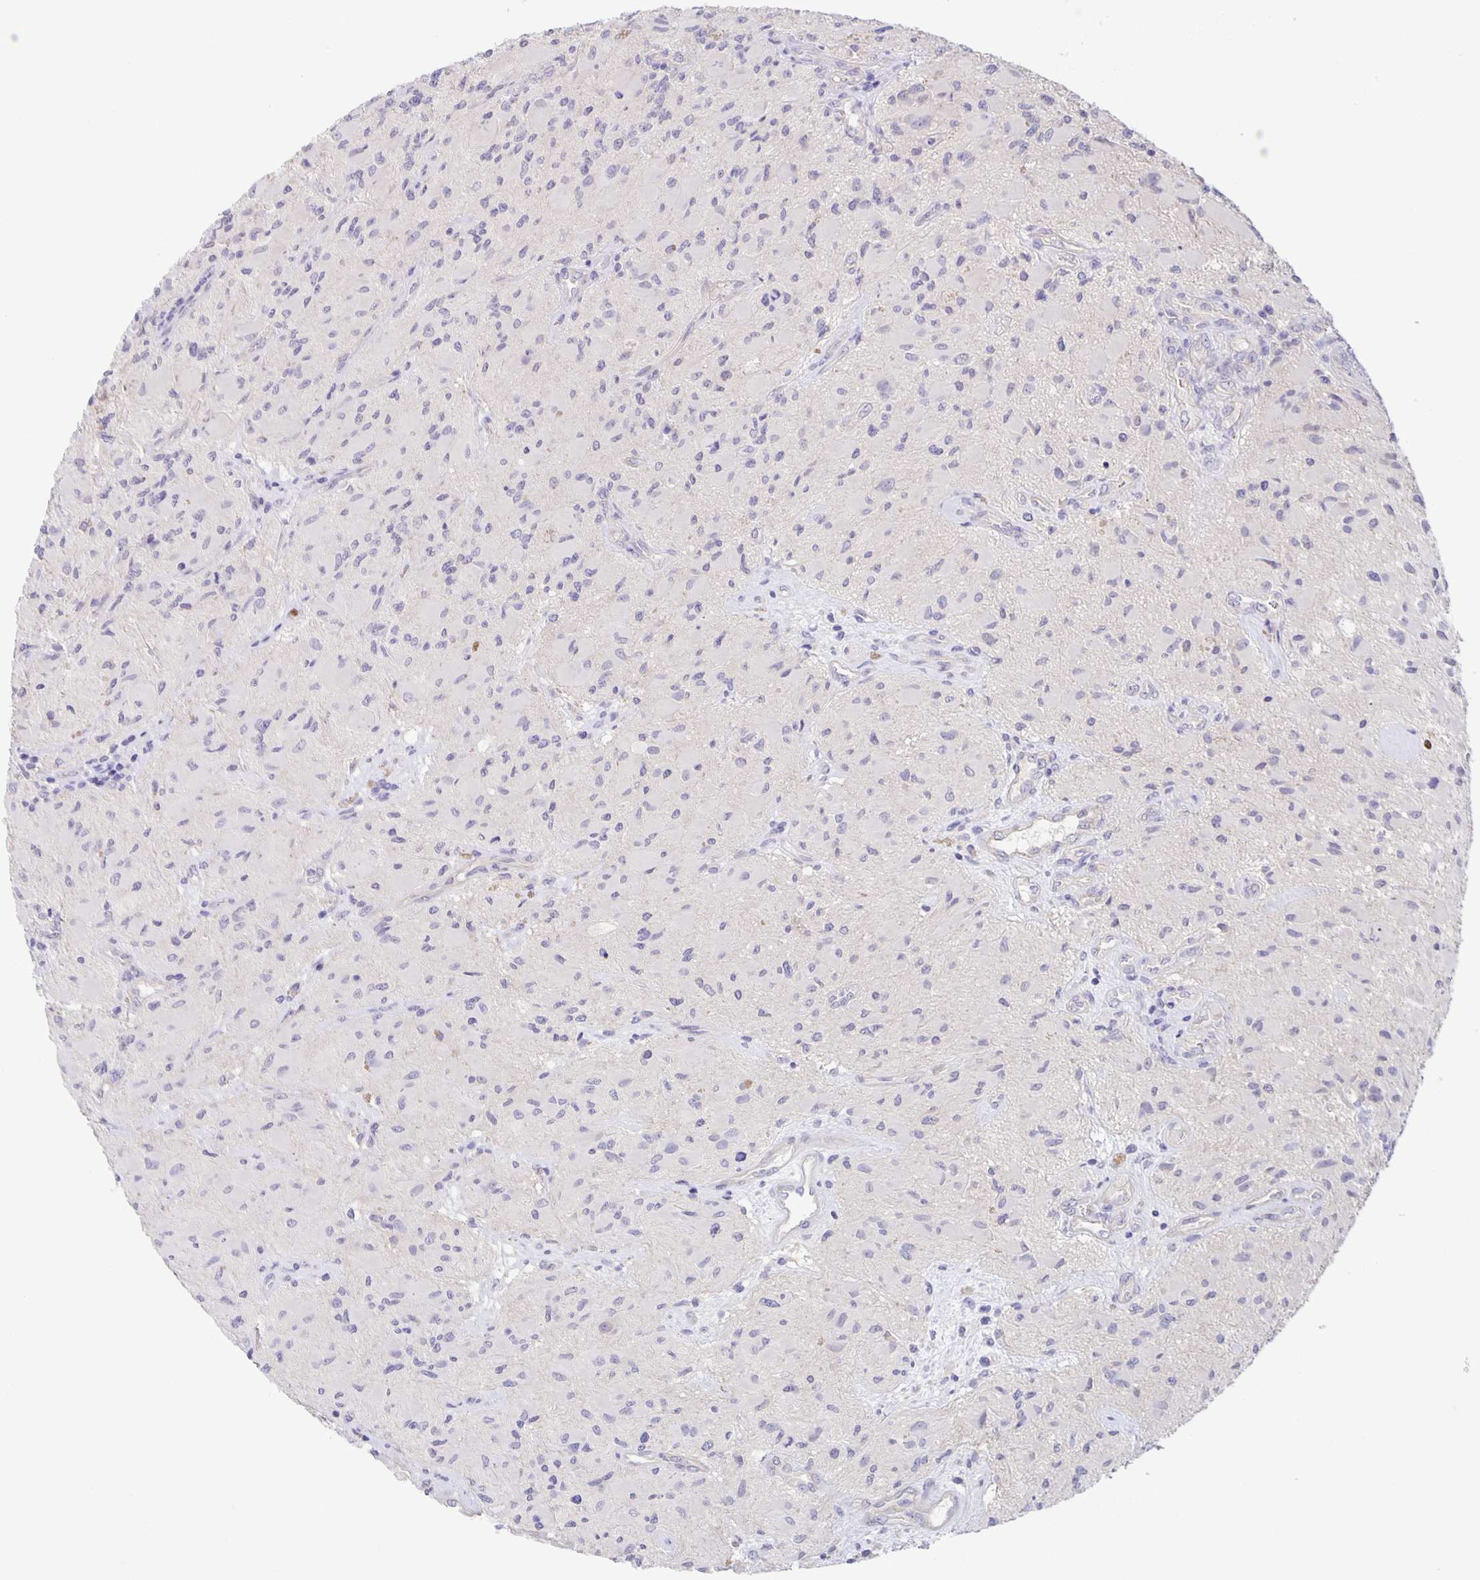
{"staining": {"intensity": "negative", "quantity": "none", "location": "none"}, "tissue": "glioma", "cell_type": "Tumor cells", "image_type": "cancer", "snomed": [{"axis": "morphology", "description": "Glioma, malignant, High grade"}, {"axis": "topography", "description": "Brain"}], "caption": "A photomicrograph of malignant glioma (high-grade) stained for a protein reveals no brown staining in tumor cells.", "gene": "PTPN3", "patient": {"sex": "female", "age": 65}}